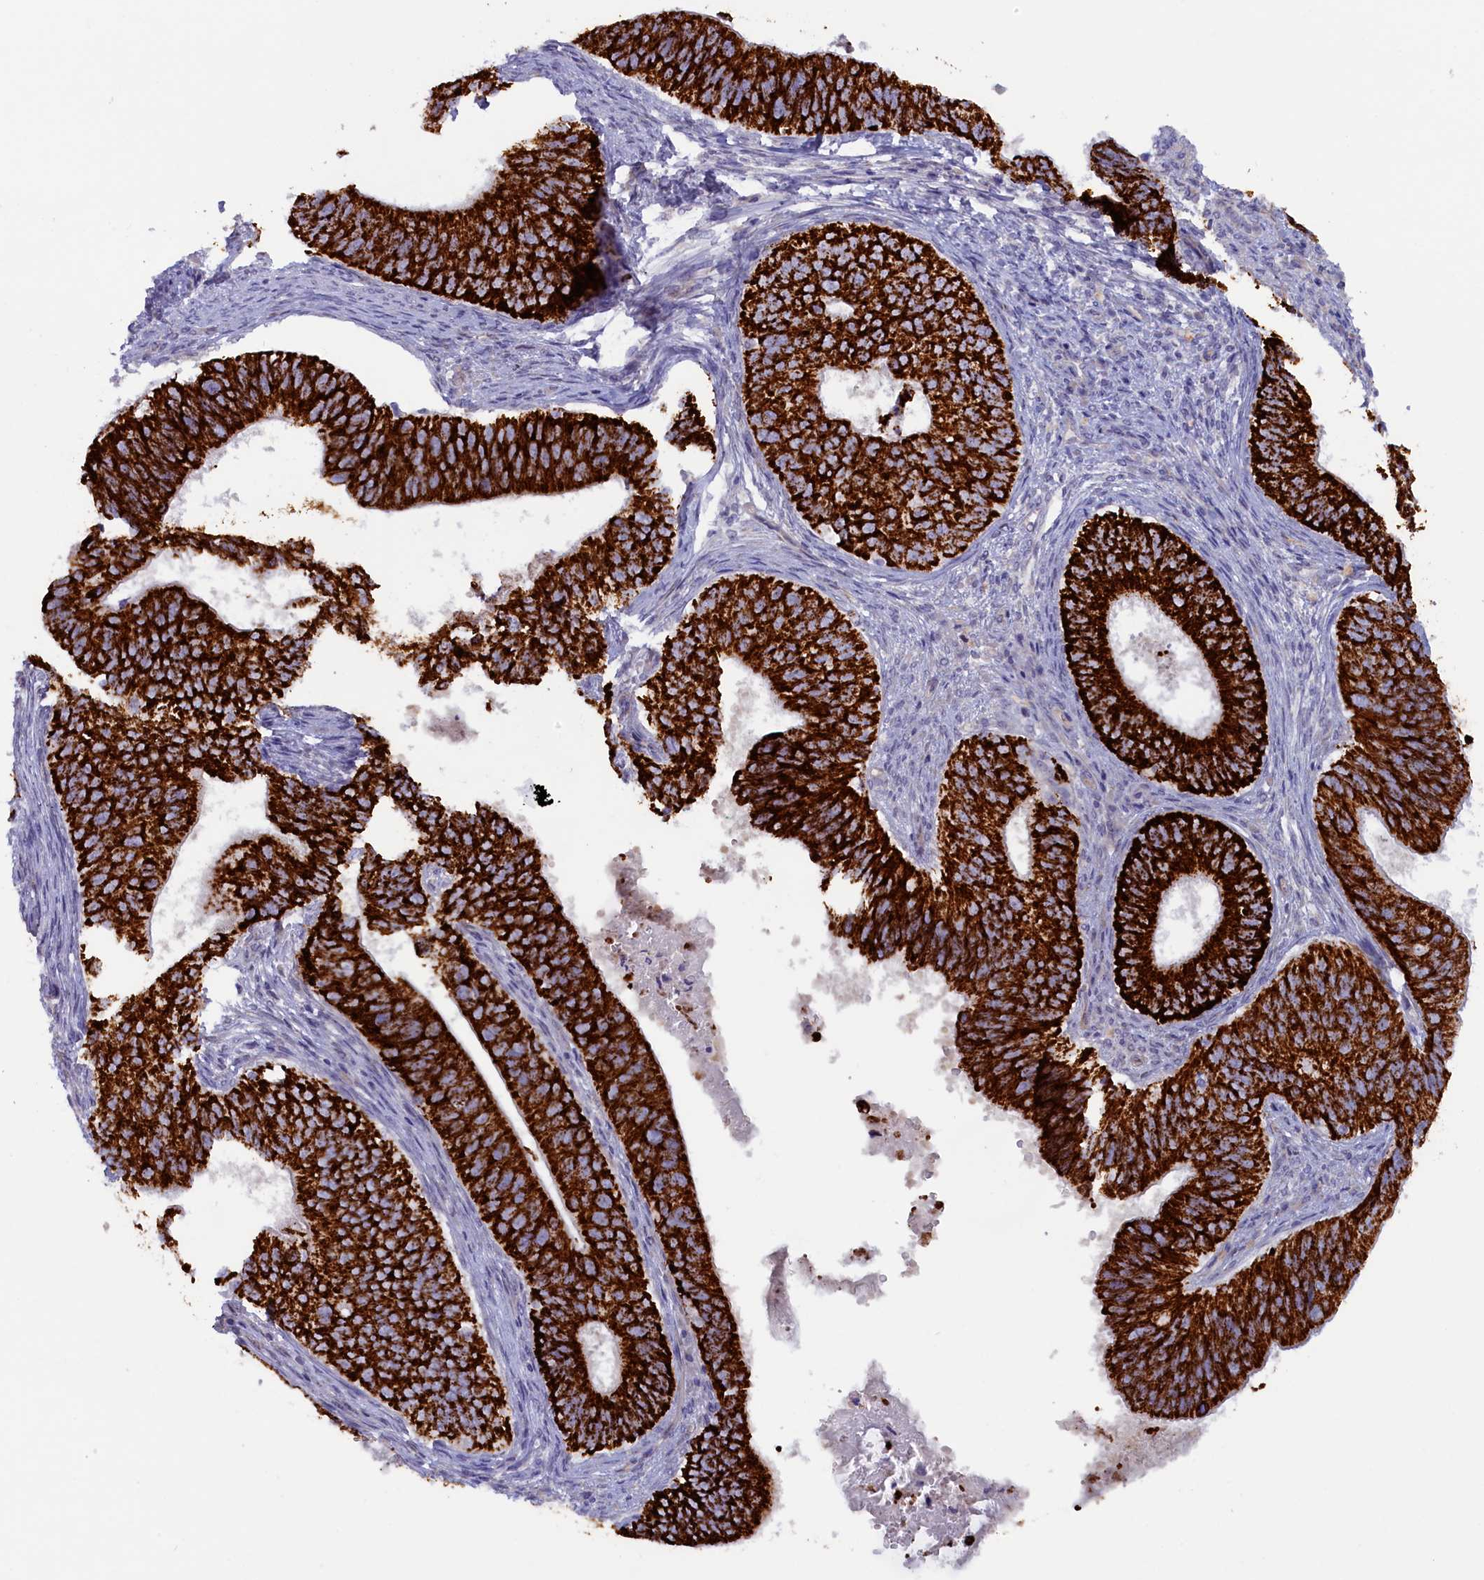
{"staining": {"intensity": "strong", "quantity": ">75%", "location": "cytoplasmic/membranous"}, "tissue": "cervical cancer", "cell_type": "Tumor cells", "image_type": "cancer", "snomed": [{"axis": "morphology", "description": "Adenocarcinoma, NOS"}, {"axis": "topography", "description": "Cervix"}], "caption": "This histopathology image reveals IHC staining of human cervical adenocarcinoma, with high strong cytoplasmic/membranous expression in about >75% of tumor cells.", "gene": "ZSWIM4", "patient": {"sex": "female", "age": 42}}